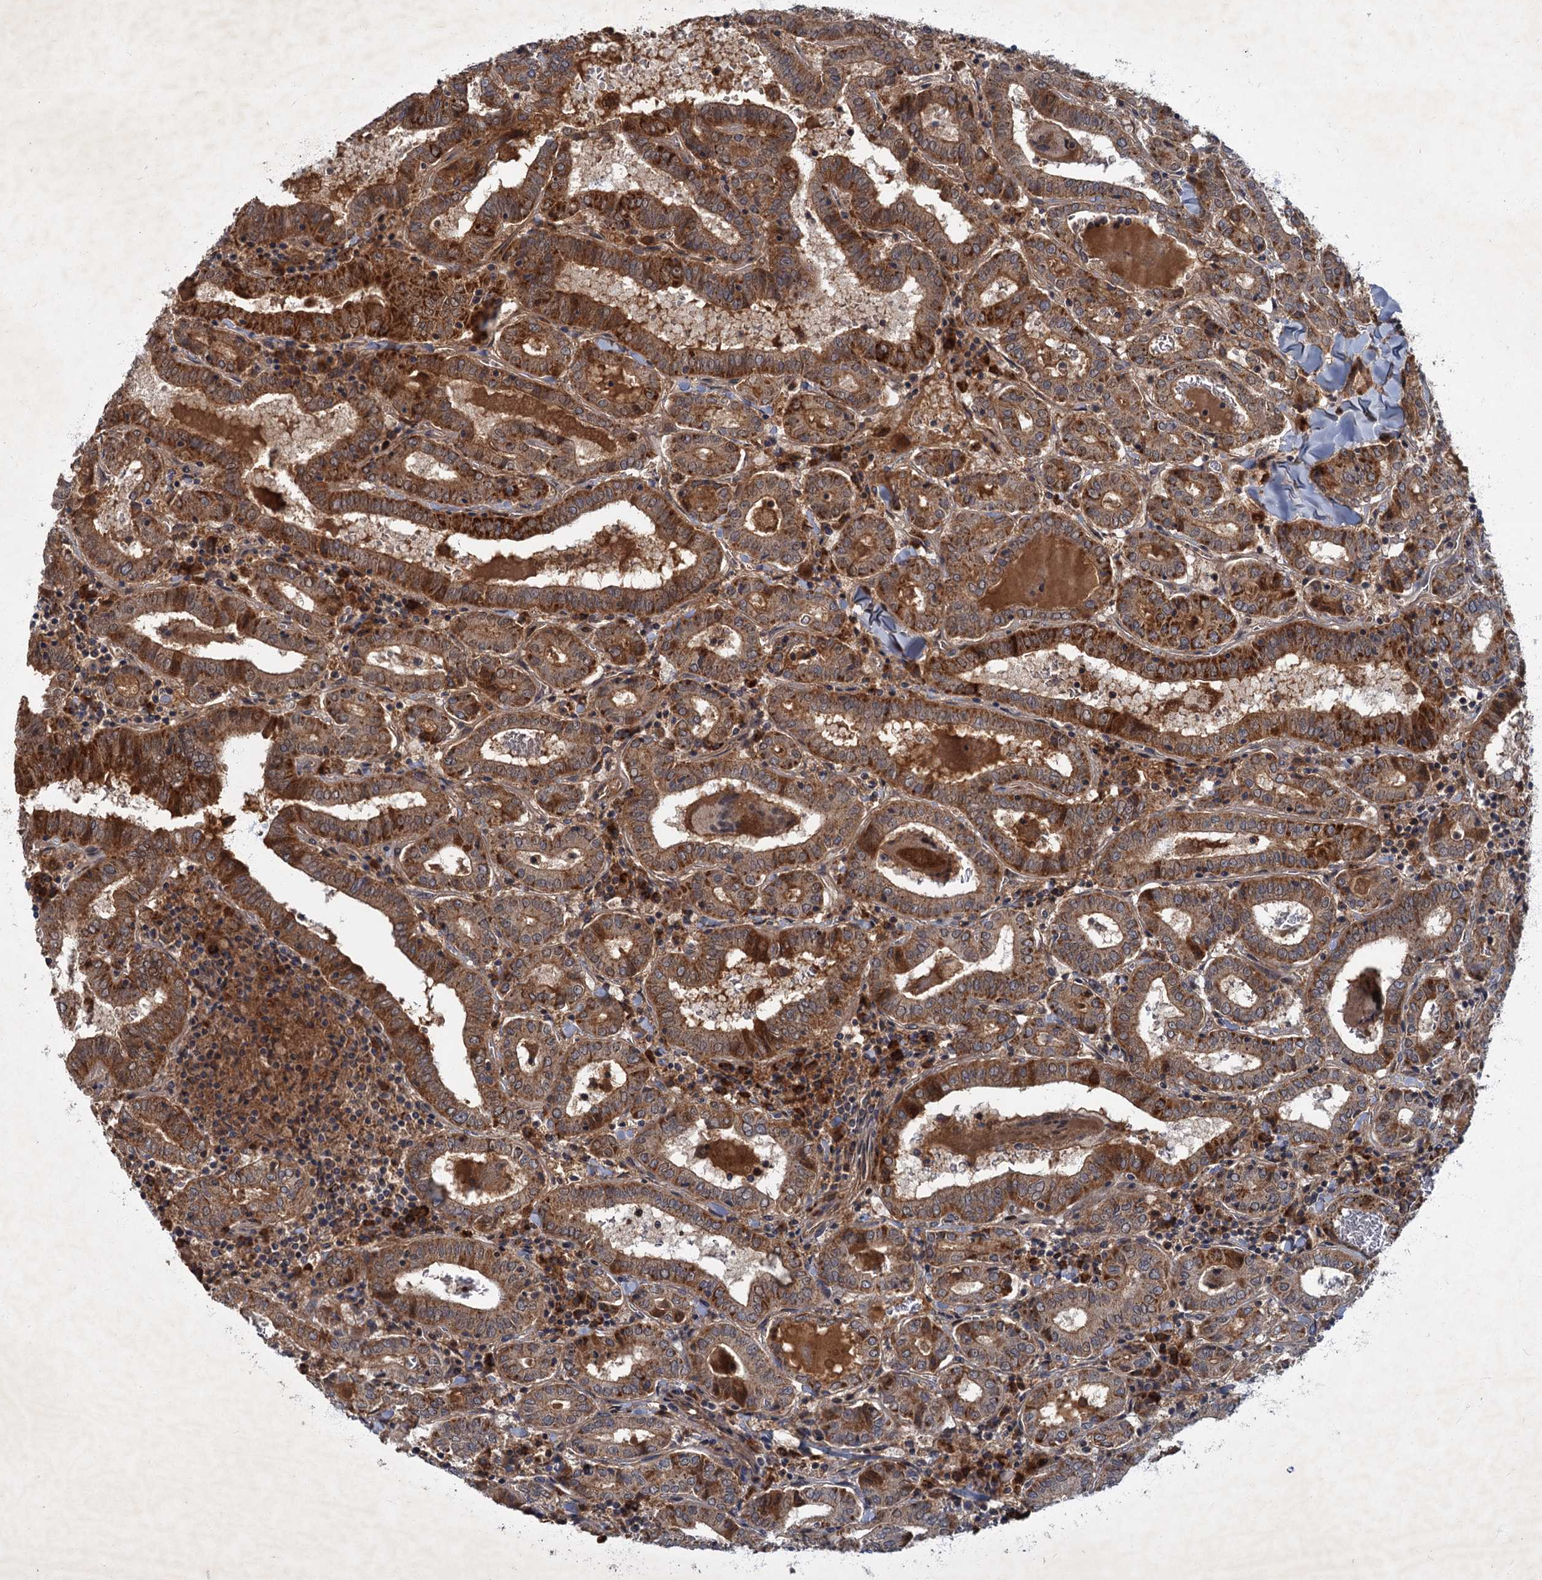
{"staining": {"intensity": "moderate", "quantity": ">75%", "location": "cytoplasmic/membranous"}, "tissue": "thyroid cancer", "cell_type": "Tumor cells", "image_type": "cancer", "snomed": [{"axis": "morphology", "description": "Papillary adenocarcinoma, NOS"}, {"axis": "topography", "description": "Thyroid gland"}], "caption": "Human papillary adenocarcinoma (thyroid) stained with a brown dye shows moderate cytoplasmic/membranous positive staining in approximately >75% of tumor cells.", "gene": "SLC11A2", "patient": {"sex": "female", "age": 72}}